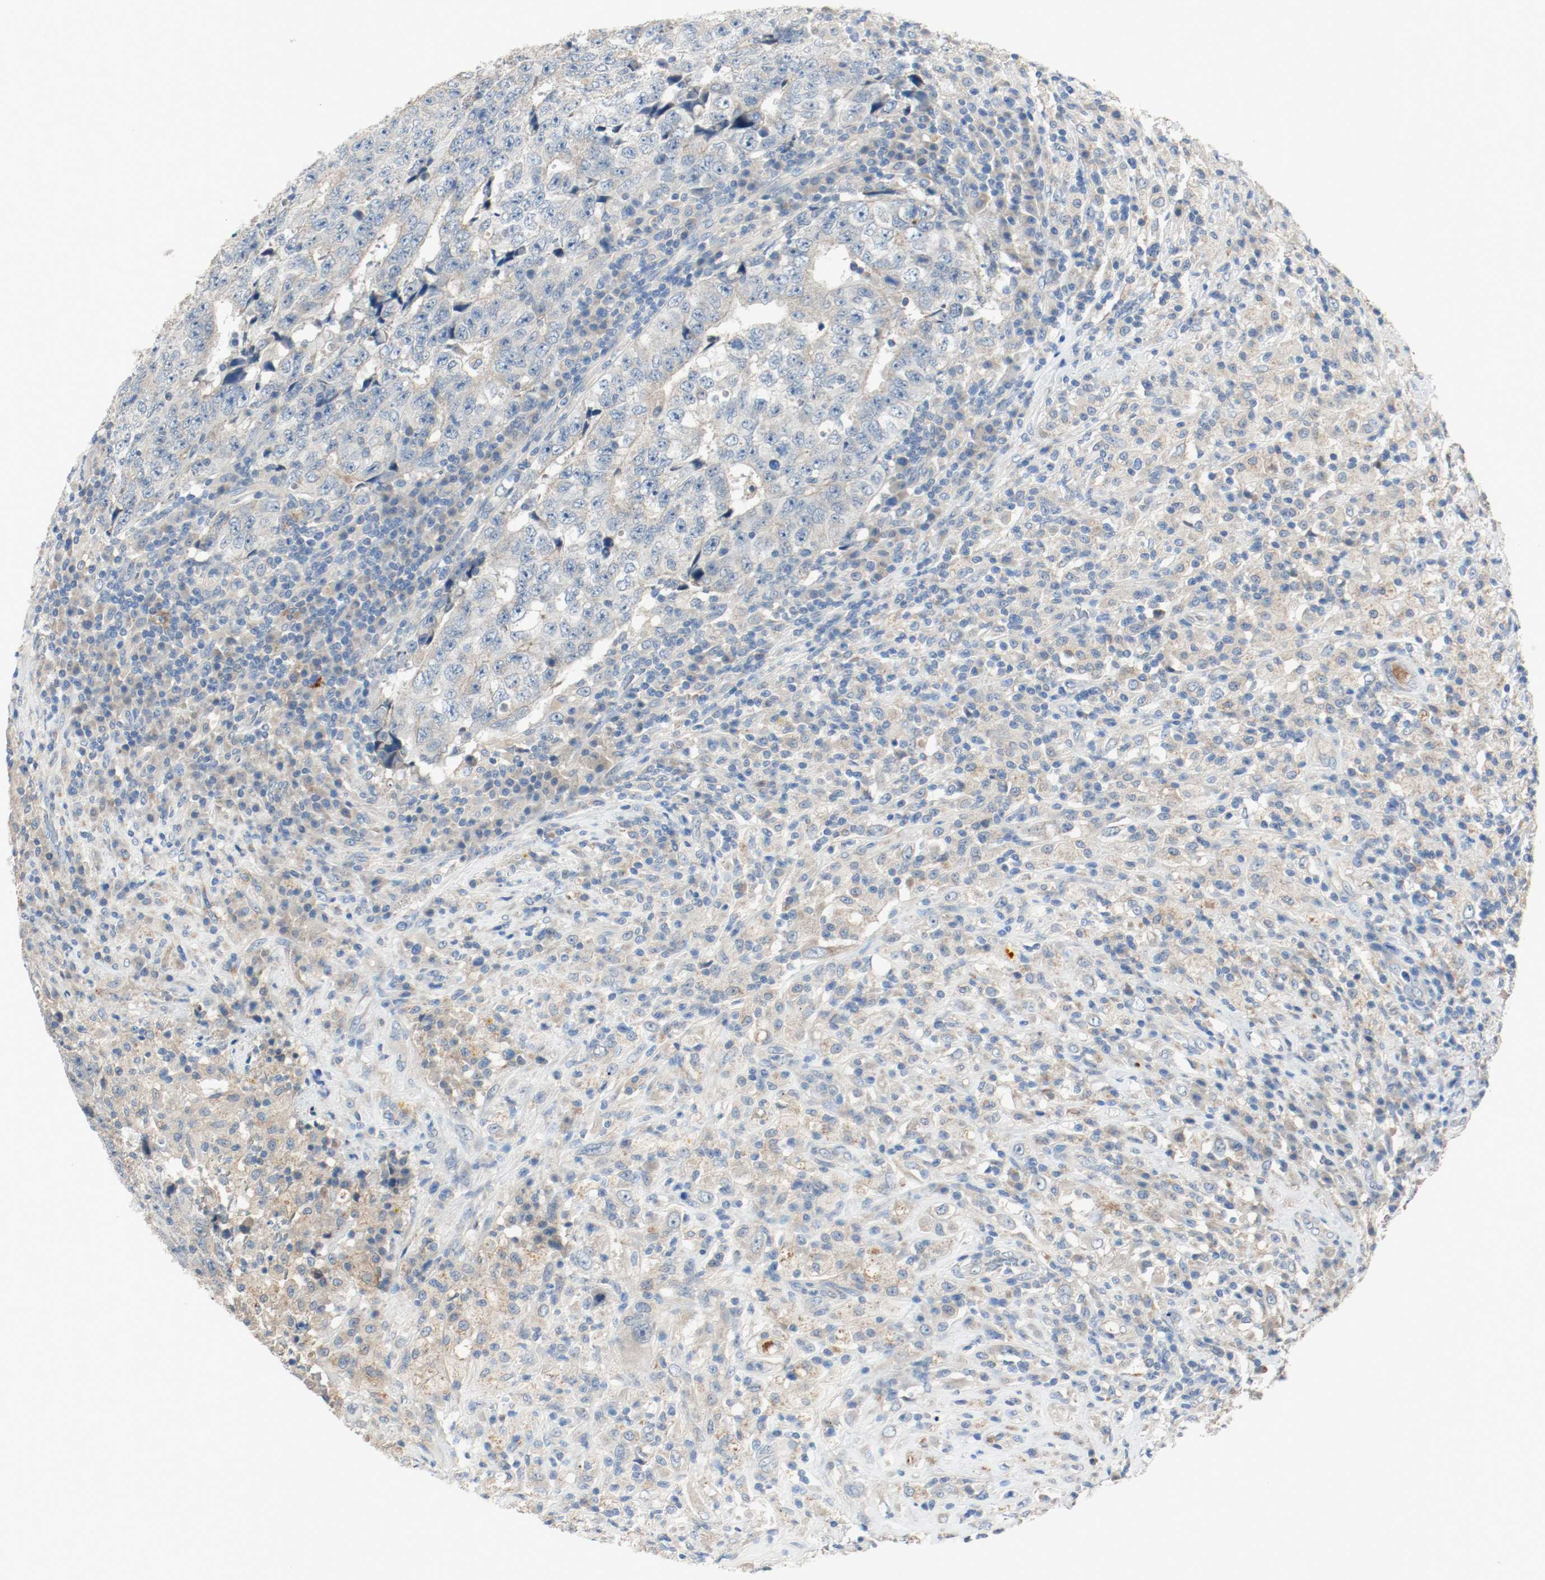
{"staining": {"intensity": "weak", "quantity": "25%-75%", "location": "cytoplasmic/membranous"}, "tissue": "testis cancer", "cell_type": "Tumor cells", "image_type": "cancer", "snomed": [{"axis": "morphology", "description": "Necrosis, NOS"}, {"axis": "morphology", "description": "Carcinoma, Embryonal, NOS"}, {"axis": "topography", "description": "Testis"}], "caption": "This micrograph shows immunohistochemistry staining of testis cancer, with low weak cytoplasmic/membranous staining in about 25%-75% of tumor cells.", "gene": "MELTF", "patient": {"sex": "male", "age": 19}}